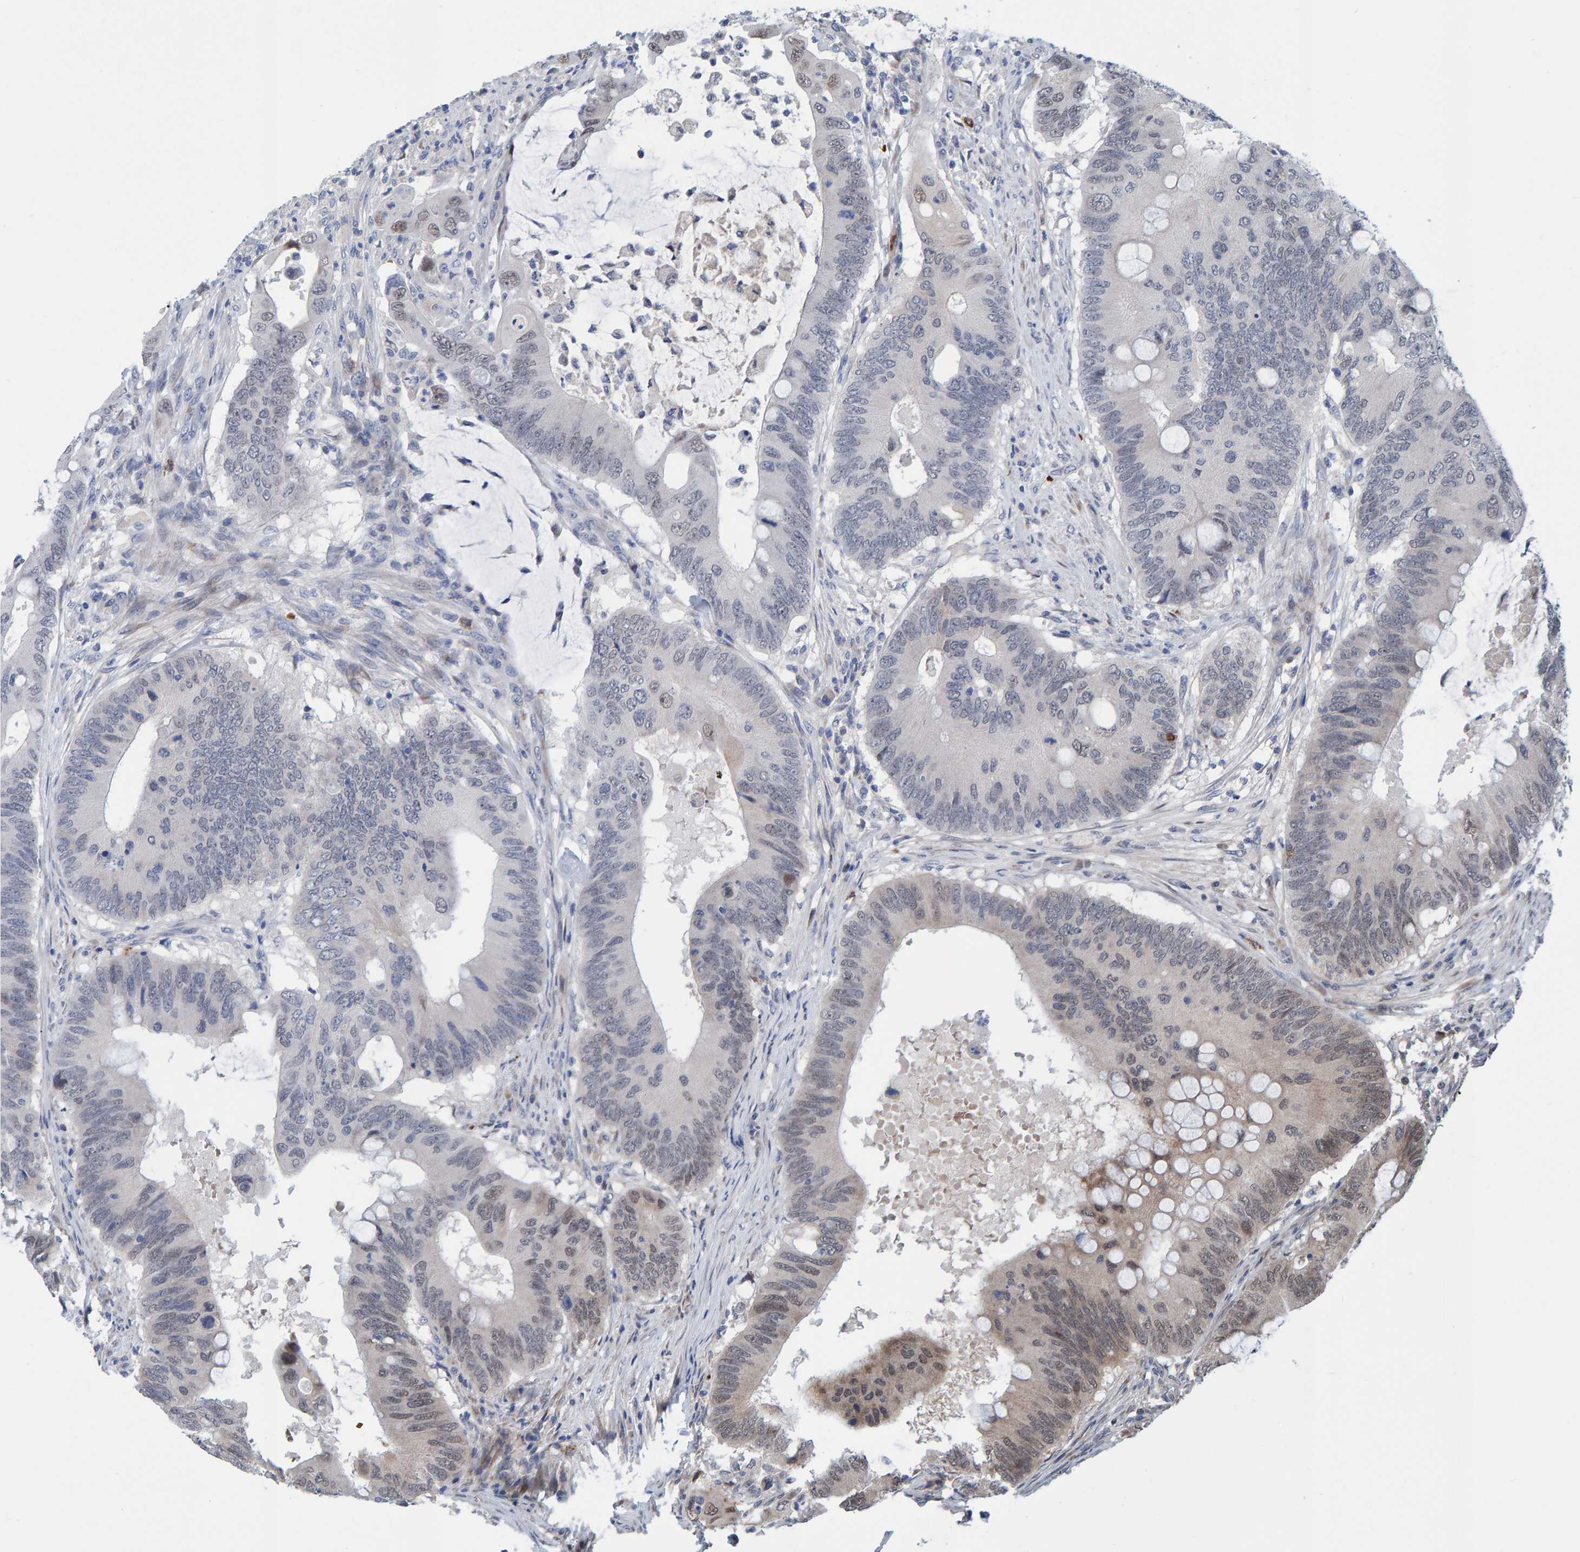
{"staining": {"intensity": "moderate", "quantity": "<25%", "location": "cytoplasmic/membranous,nuclear"}, "tissue": "colorectal cancer", "cell_type": "Tumor cells", "image_type": "cancer", "snomed": [{"axis": "morphology", "description": "Adenocarcinoma, NOS"}, {"axis": "topography", "description": "Colon"}], "caption": "Human colorectal cancer (adenocarcinoma) stained with a protein marker exhibits moderate staining in tumor cells.", "gene": "MFSD6L", "patient": {"sex": "male", "age": 71}}